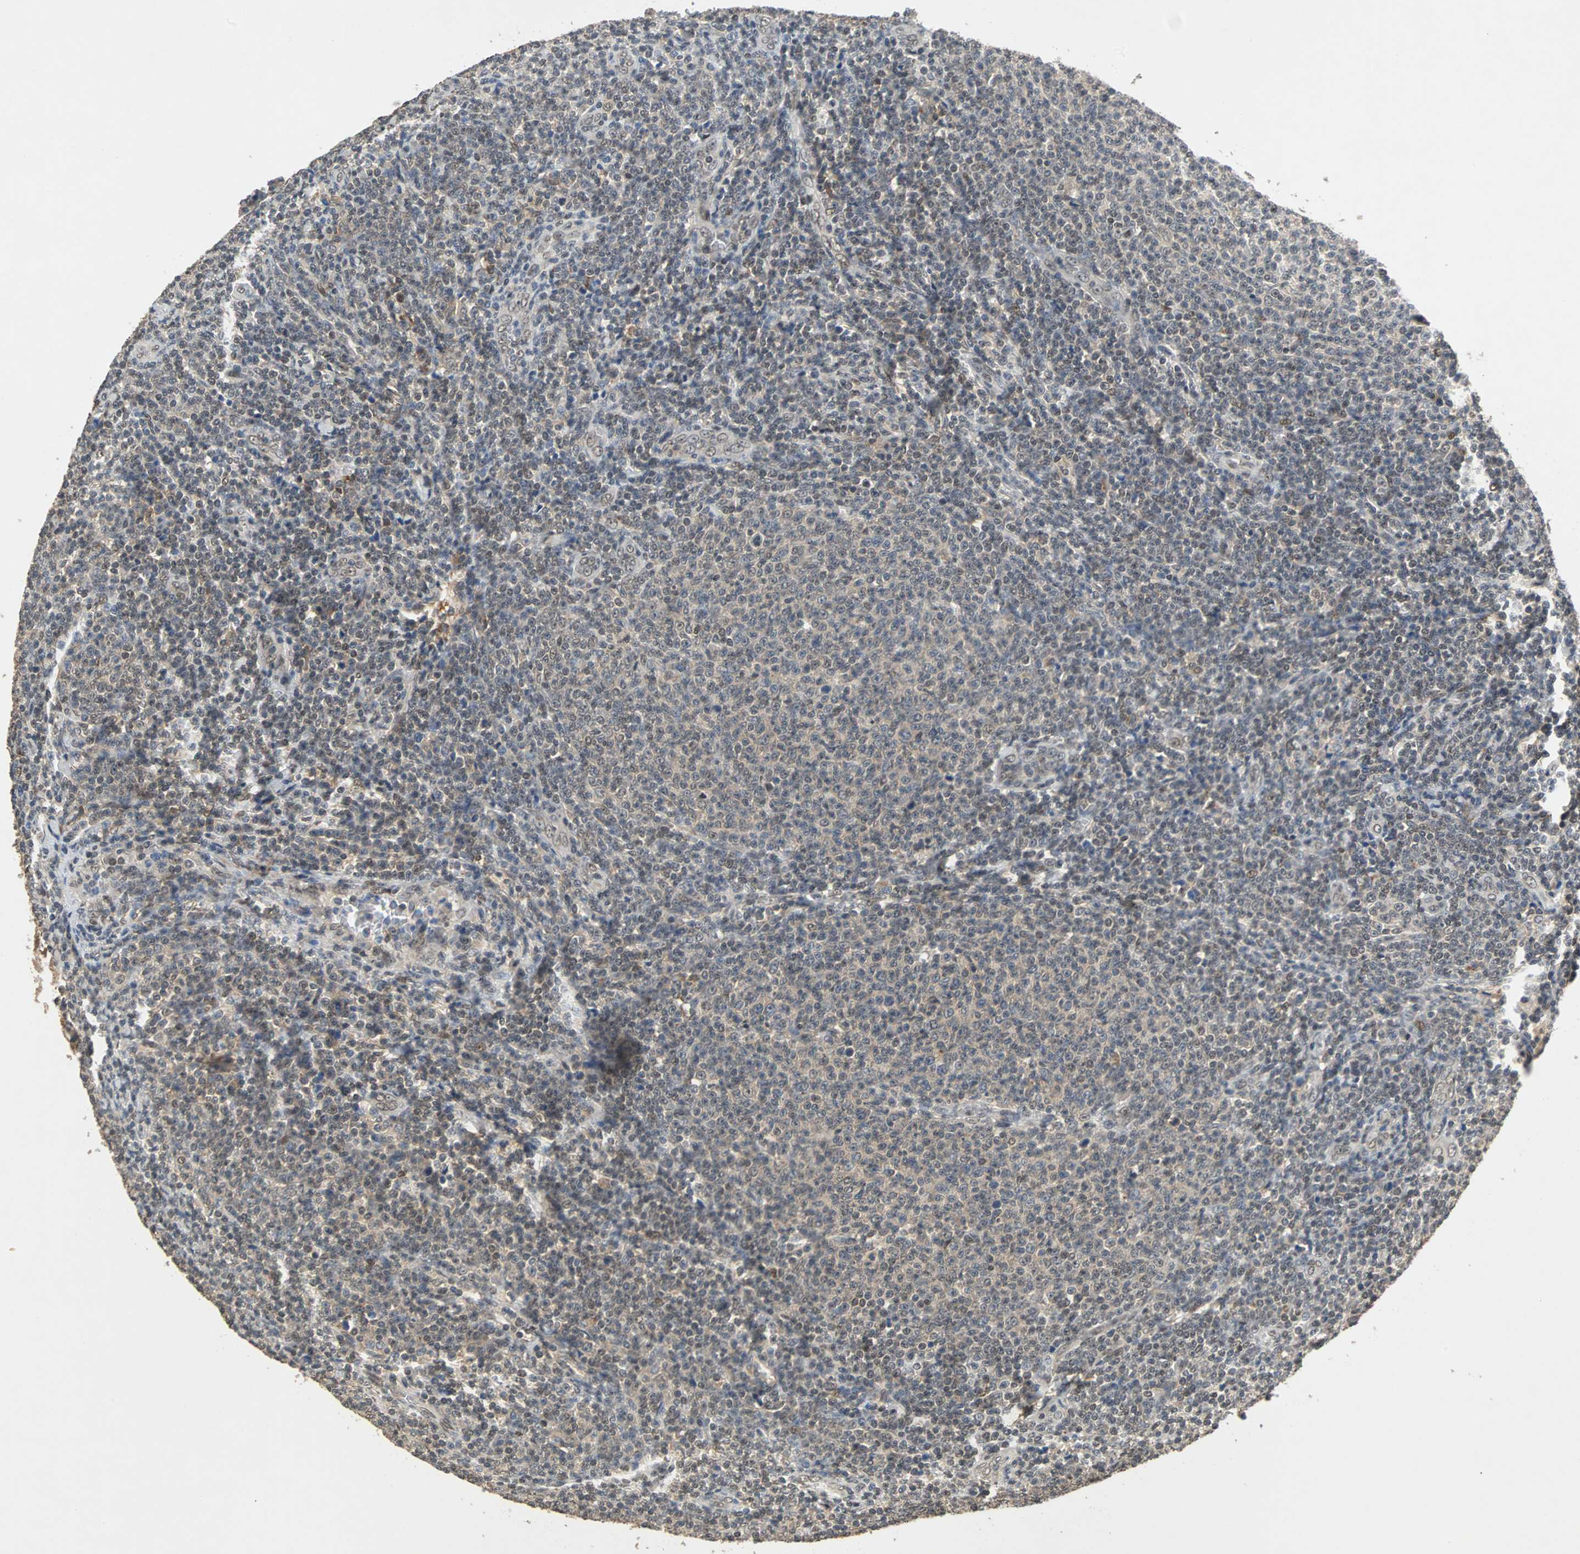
{"staining": {"intensity": "moderate", "quantity": "25%-75%", "location": "cytoplasmic/membranous,nuclear"}, "tissue": "lymphoma", "cell_type": "Tumor cells", "image_type": "cancer", "snomed": [{"axis": "morphology", "description": "Malignant lymphoma, non-Hodgkin's type, Low grade"}, {"axis": "topography", "description": "Lymph node"}], "caption": "Moderate cytoplasmic/membranous and nuclear expression is present in about 25%-75% of tumor cells in low-grade malignant lymphoma, non-Hodgkin's type.", "gene": "PHC1", "patient": {"sex": "male", "age": 66}}